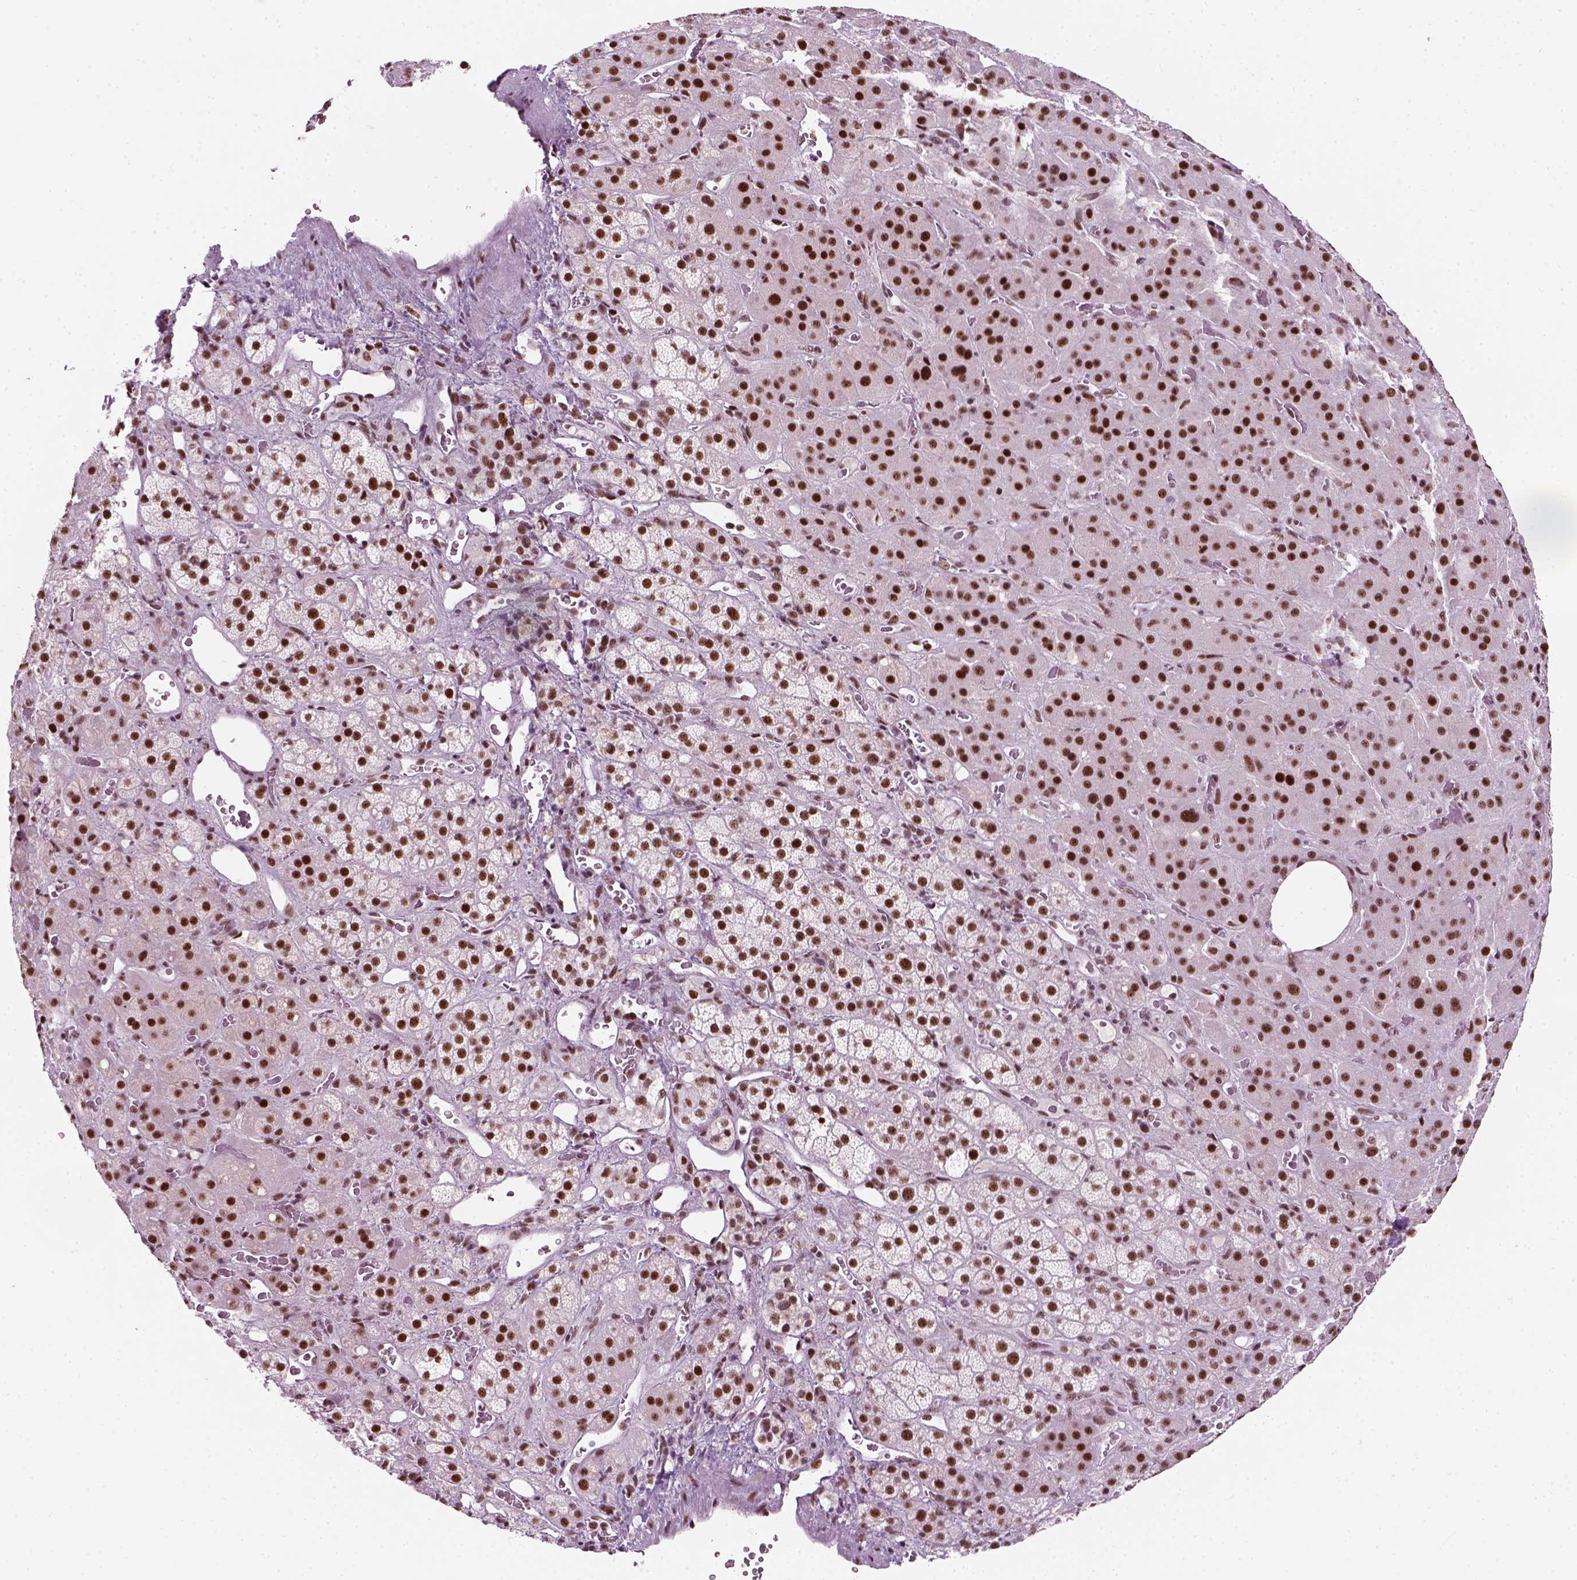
{"staining": {"intensity": "strong", "quantity": ">75%", "location": "nuclear"}, "tissue": "adrenal gland", "cell_type": "Glandular cells", "image_type": "normal", "snomed": [{"axis": "morphology", "description": "Normal tissue, NOS"}, {"axis": "topography", "description": "Adrenal gland"}], "caption": "Brown immunohistochemical staining in benign human adrenal gland exhibits strong nuclear positivity in approximately >75% of glandular cells.", "gene": "GTF2F1", "patient": {"sex": "male", "age": 57}}